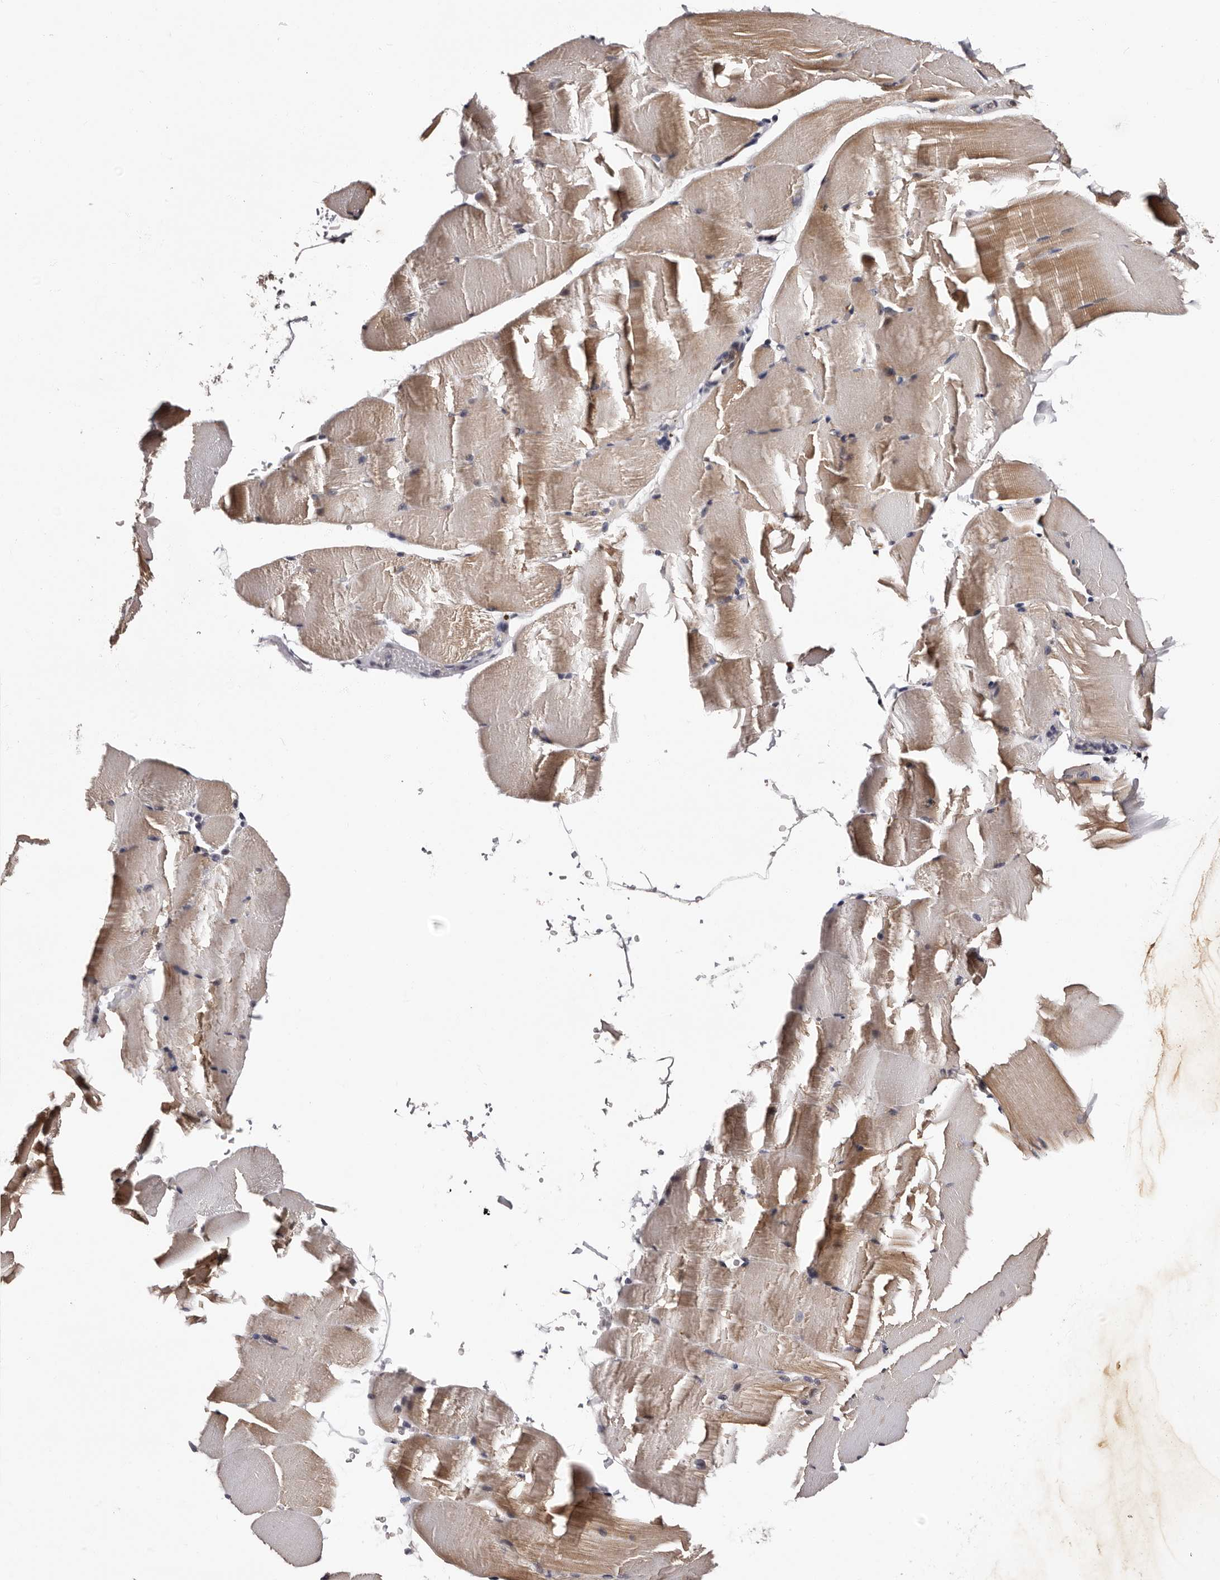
{"staining": {"intensity": "moderate", "quantity": "<25%", "location": "cytoplasmic/membranous"}, "tissue": "skeletal muscle", "cell_type": "Myocytes", "image_type": "normal", "snomed": [{"axis": "morphology", "description": "Normal tissue, NOS"}, {"axis": "topography", "description": "Skeletal muscle"}, {"axis": "topography", "description": "Parathyroid gland"}], "caption": "Immunohistochemistry (IHC) of normal skeletal muscle reveals low levels of moderate cytoplasmic/membranous expression in about <25% of myocytes. (Brightfield microscopy of DAB IHC at high magnification).", "gene": "TAF4B", "patient": {"sex": "female", "age": 37}}